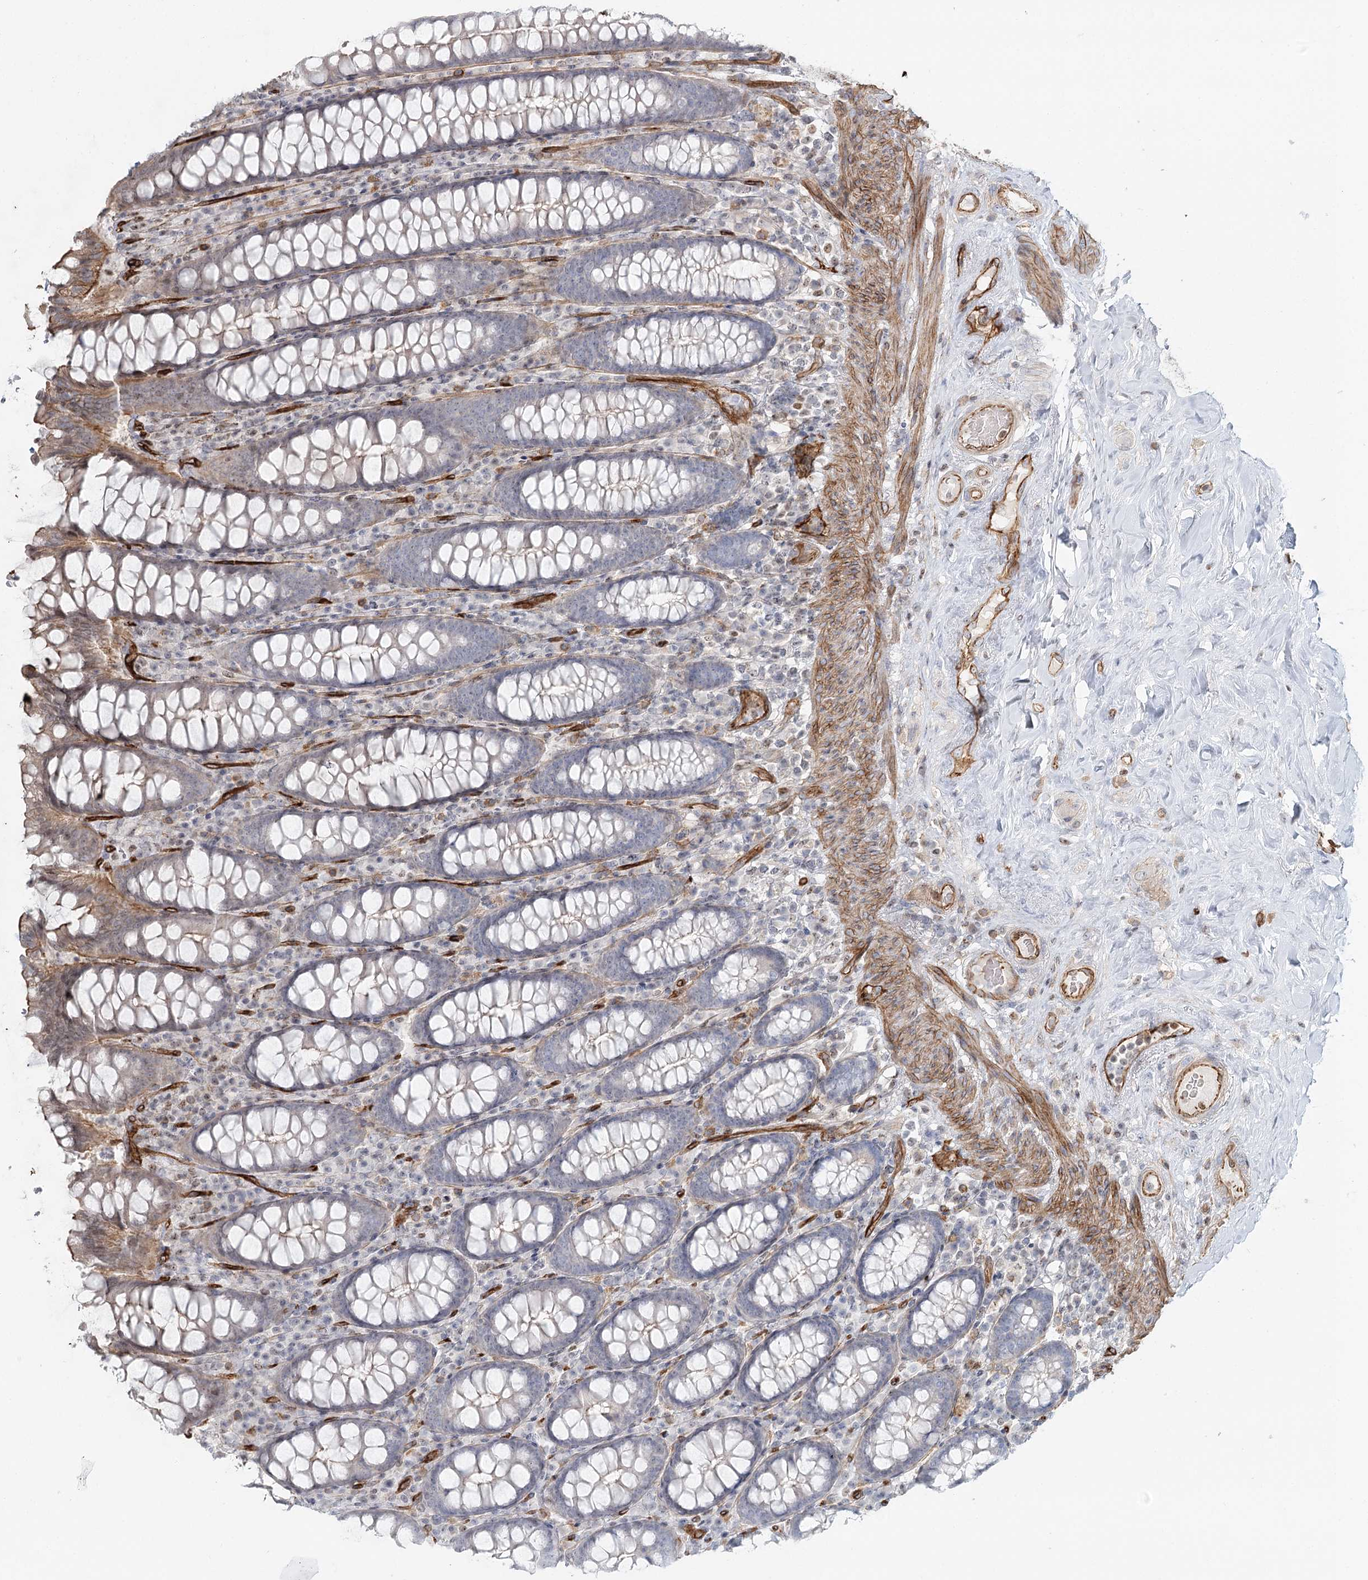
{"staining": {"intensity": "moderate", "quantity": ">75%", "location": "cytoplasmic/membranous"}, "tissue": "colon", "cell_type": "Endothelial cells", "image_type": "normal", "snomed": [{"axis": "morphology", "description": "Normal tissue, NOS"}, {"axis": "topography", "description": "Colon"}], "caption": "Immunohistochemical staining of unremarkable colon displays moderate cytoplasmic/membranous protein positivity in about >75% of endothelial cells. (DAB (3,3'-diaminobenzidine) IHC, brown staining for protein, blue staining for nuclei).", "gene": "ZFYVE28", "patient": {"sex": "female", "age": 79}}